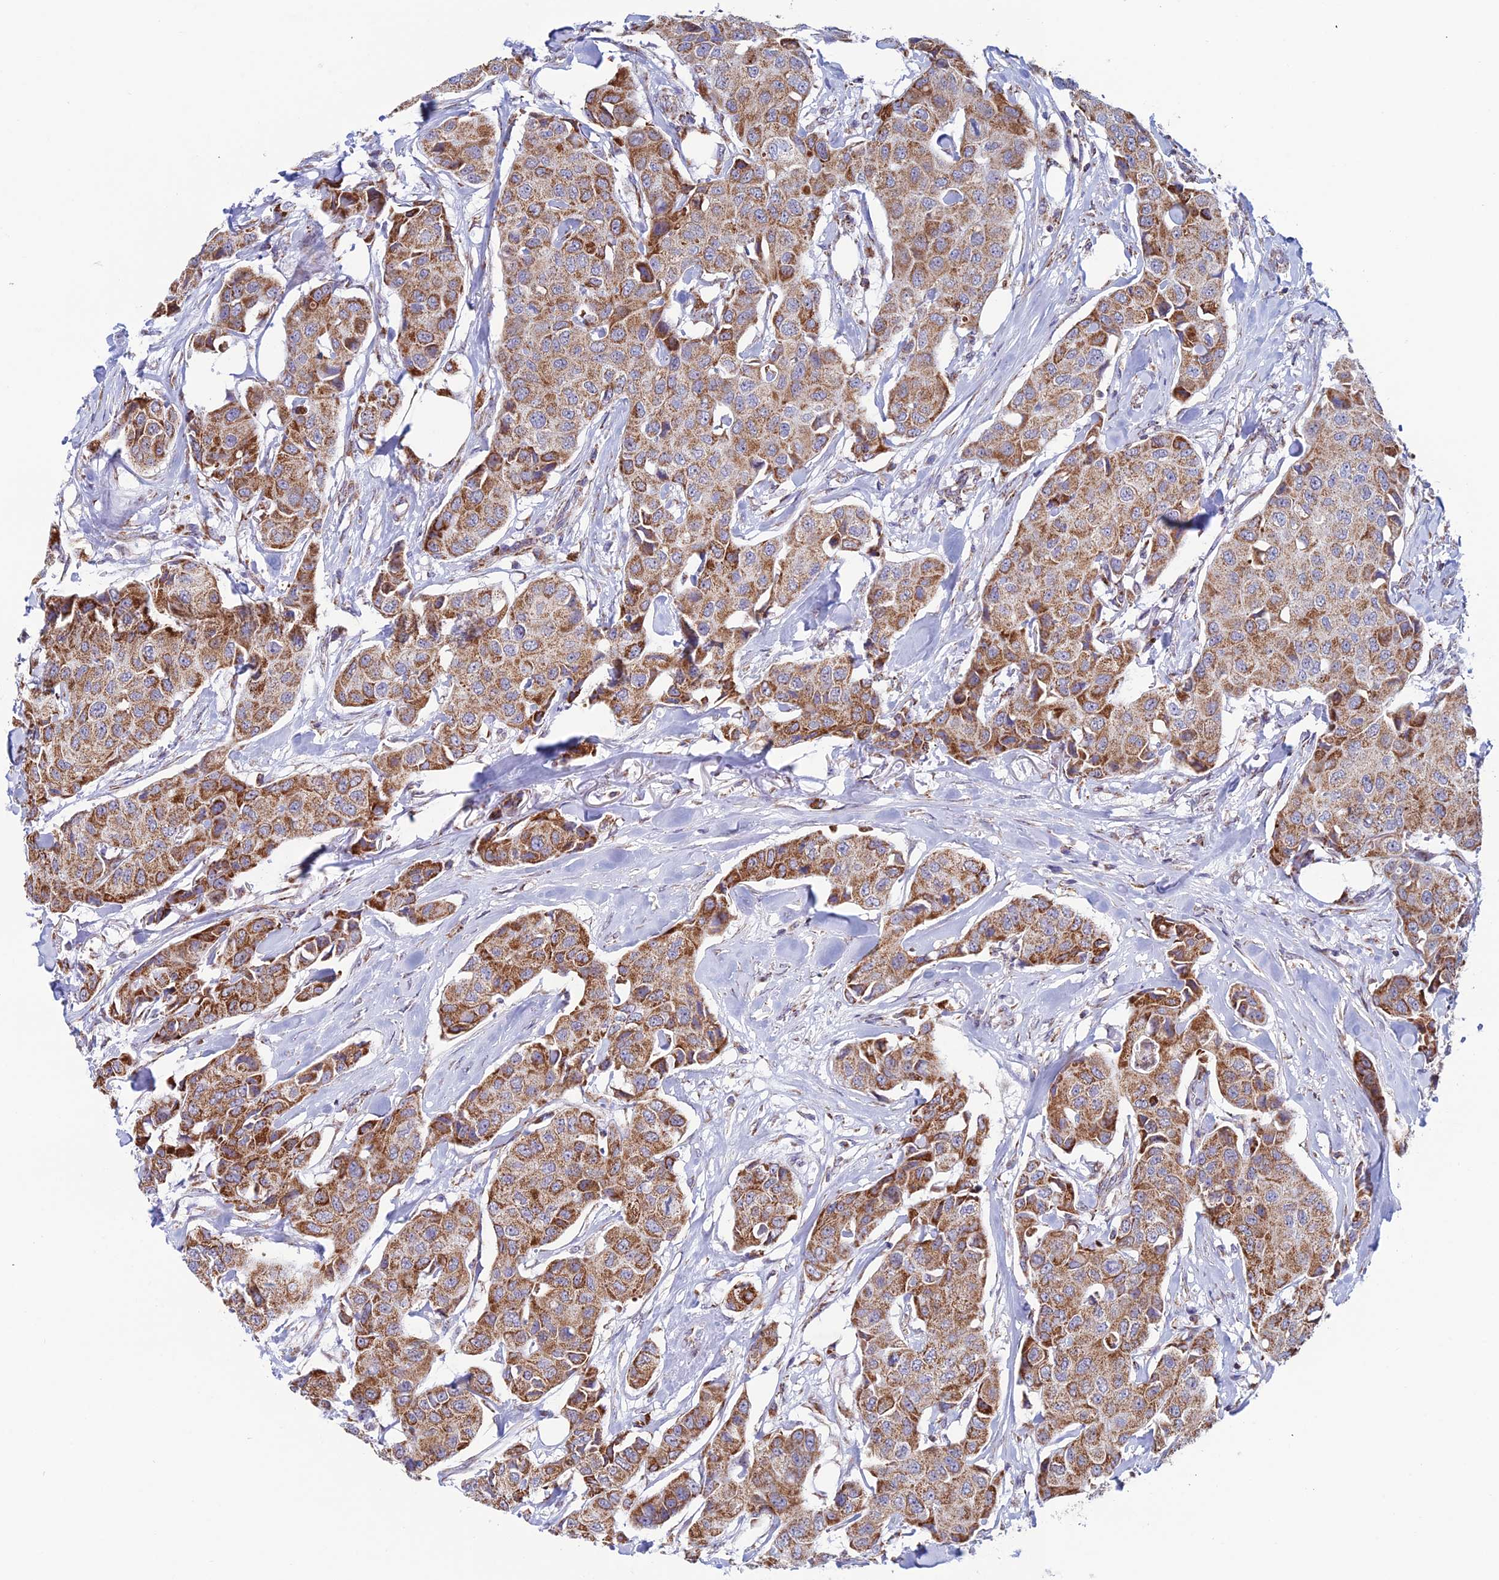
{"staining": {"intensity": "moderate", "quantity": ">75%", "location": "cytoplasmic/membranous"}, "tissue": "breast cancer", "cell_type": "Tumor cells", "image_type": "cancer", "snomed": [{"axis": "morphology", "description": "Duct carcinoma"}, {"axis": "topography", "description": "Breast"}], "caption": "Brown immunohistochemical staining in human breast cancer (infiltrating ductal carcinoma) shows moderate cytoplasmic/membranous positivity in about >75% of tumor cells. Using DAB (brown) and hematoxylin (blue) stains, captured at high magnification using brightfield microscopy.", "gene": "ZNG1B", "patient": {"sex": "female", "age": 80}}